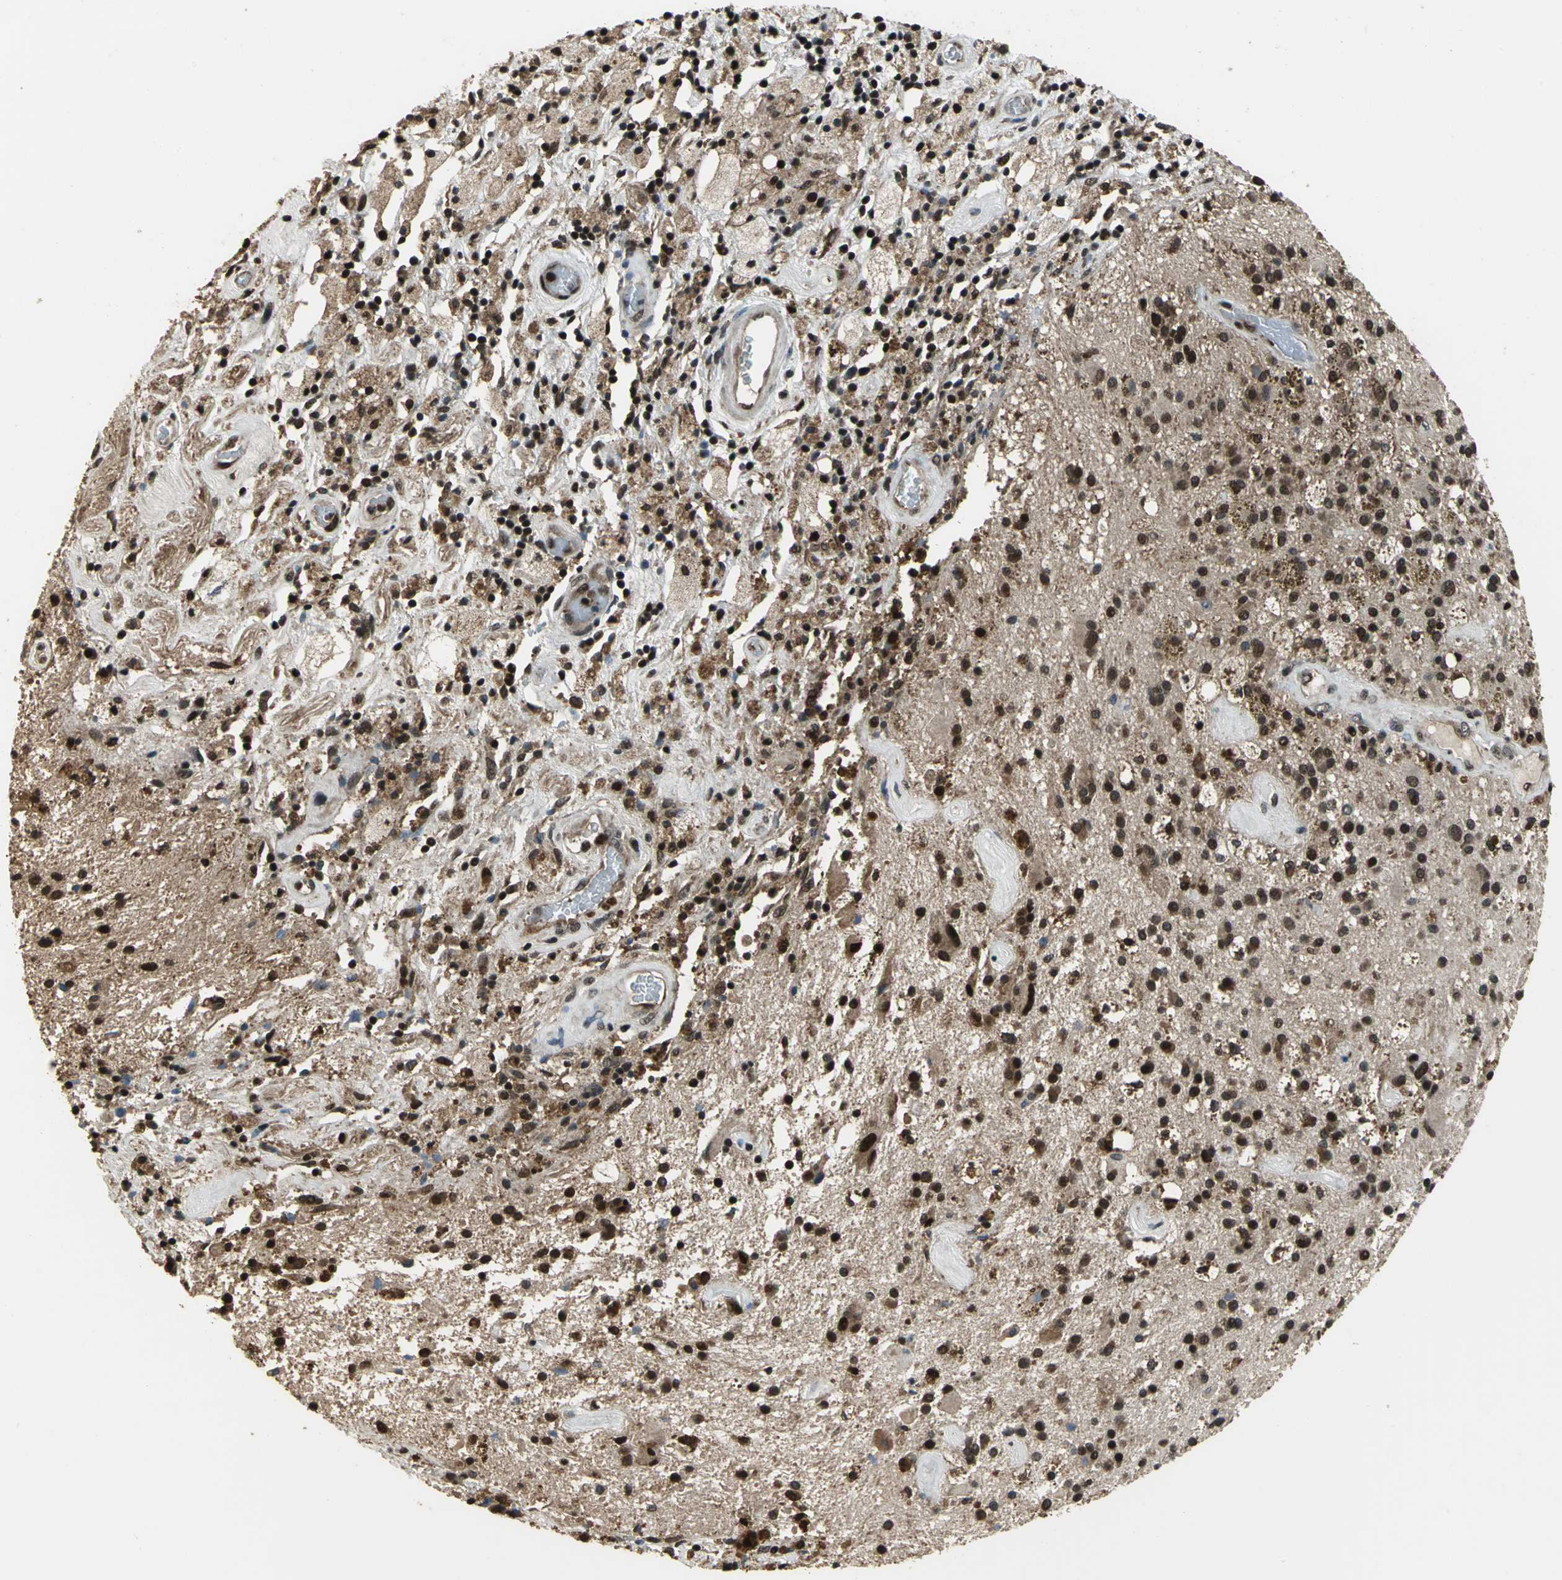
{"staining": {"intensity": "moderate", "quantity": ">75%", "location": "nuclear"}, "tissue": "glioma", "cell_type": "Tumor cells", "image_type": "cancer", "snomed": [{"axis": "morphology", "description": "Glioma, malignant, Low grade"}, {"axis": "topography", "description": "Brain"}], "caption": "Human glioma stained for a protein (brown) demonstrates moderate nuclear positive staining in approximately >75% of tumor cells.", "gene": "MIS18BP1", "patient": {"sex": "male", "age": 58}}